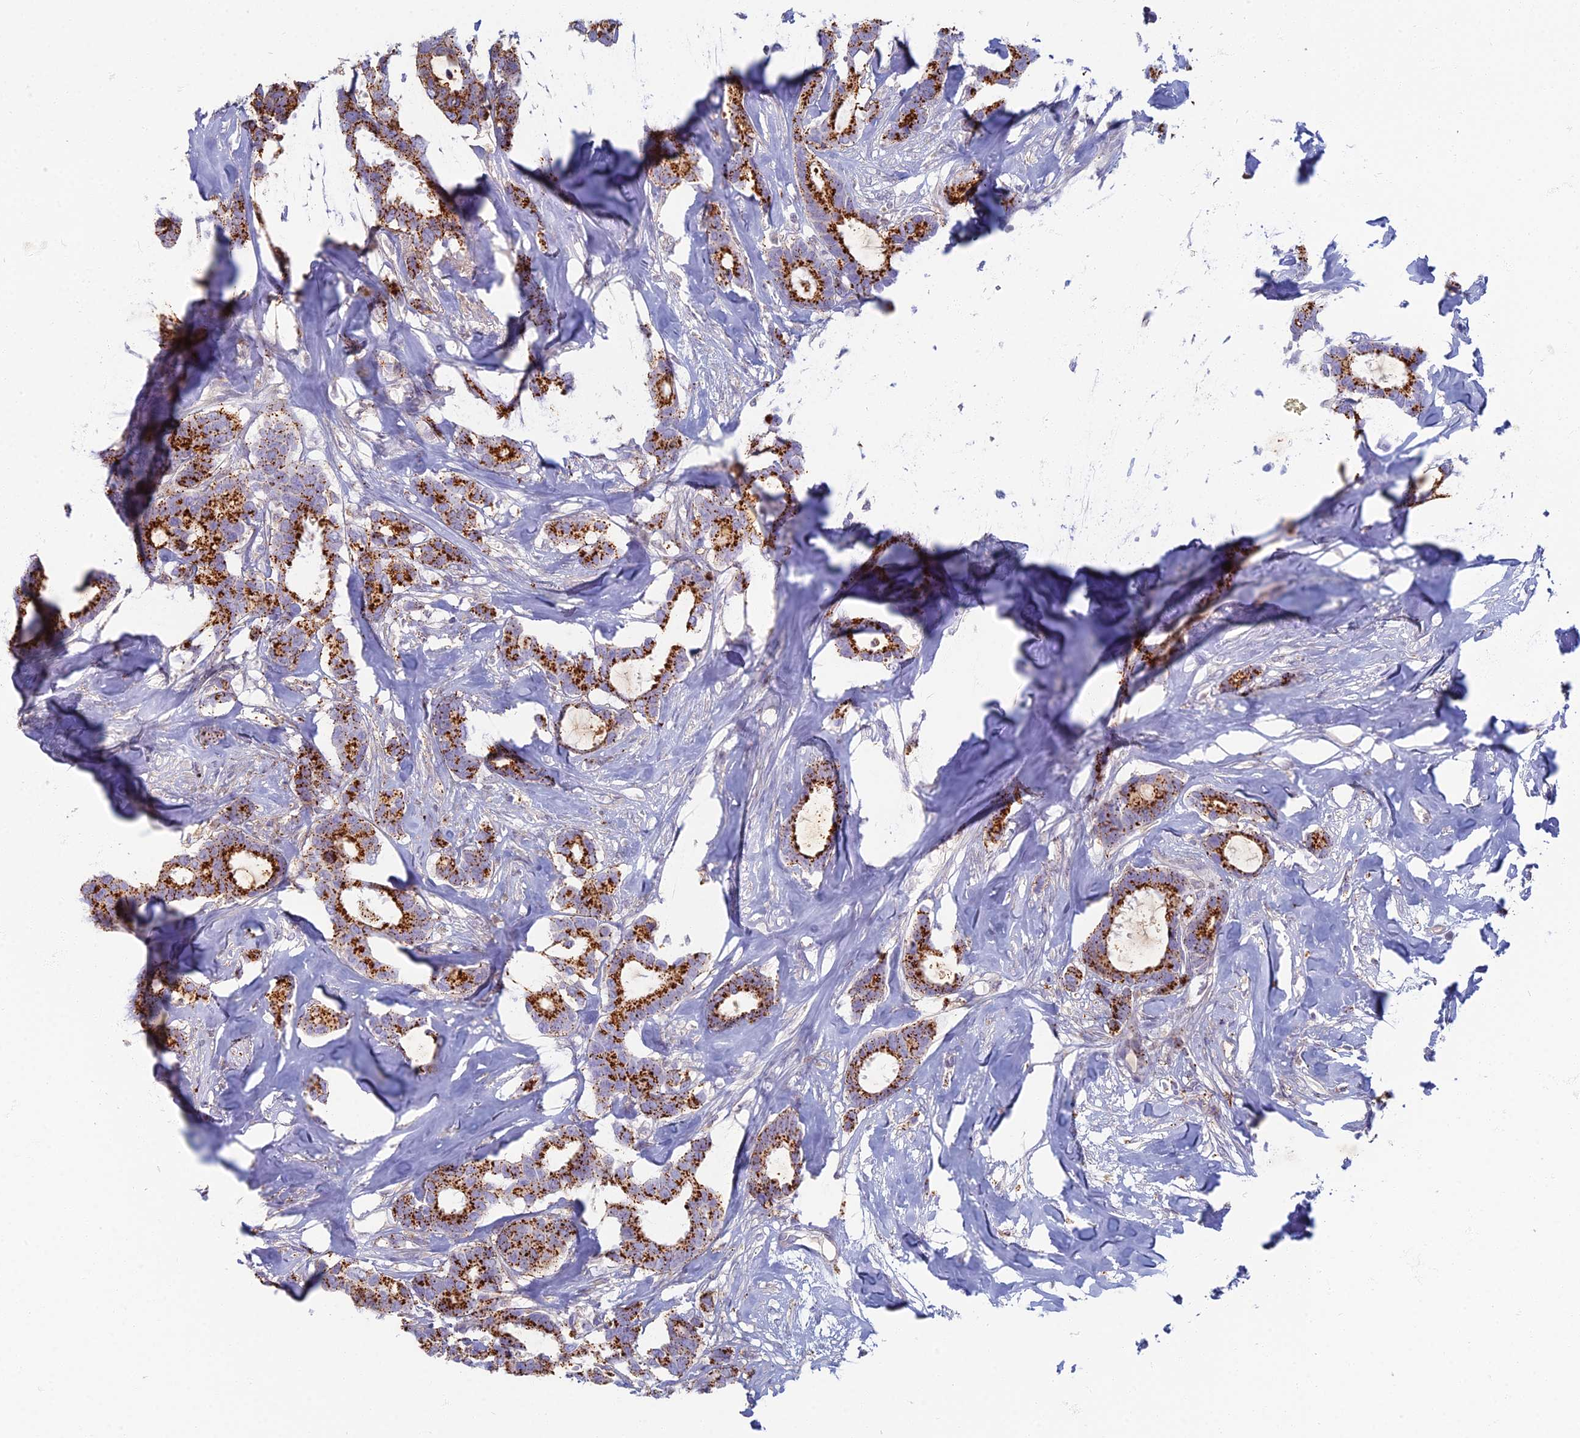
{"staining": {"intensity": "strong", "quantity": ">75%", "location": "cytoplasmic/membranous"}, "tissue": "breast cancer", "cell_type": "Tumor cells", "image_type": "cancer", "snomed": [{"axis": "morphology", "description": "Duct carcinoma"}, {"axis": "topography", "description": "Breast"}], "caption": "Protein staining by immunohistochemistry displays strong cytoplasmic/membranous expression in approximately >75% of tumor cells in intraductal carcinoma (breast). The protein is stained brown, and the nuclei are stained in blue (DAB IHC with brightfield microscopy, high magnification).", "gene": "CHMP4B", "patient": {"sex": "female", "age": 87}}